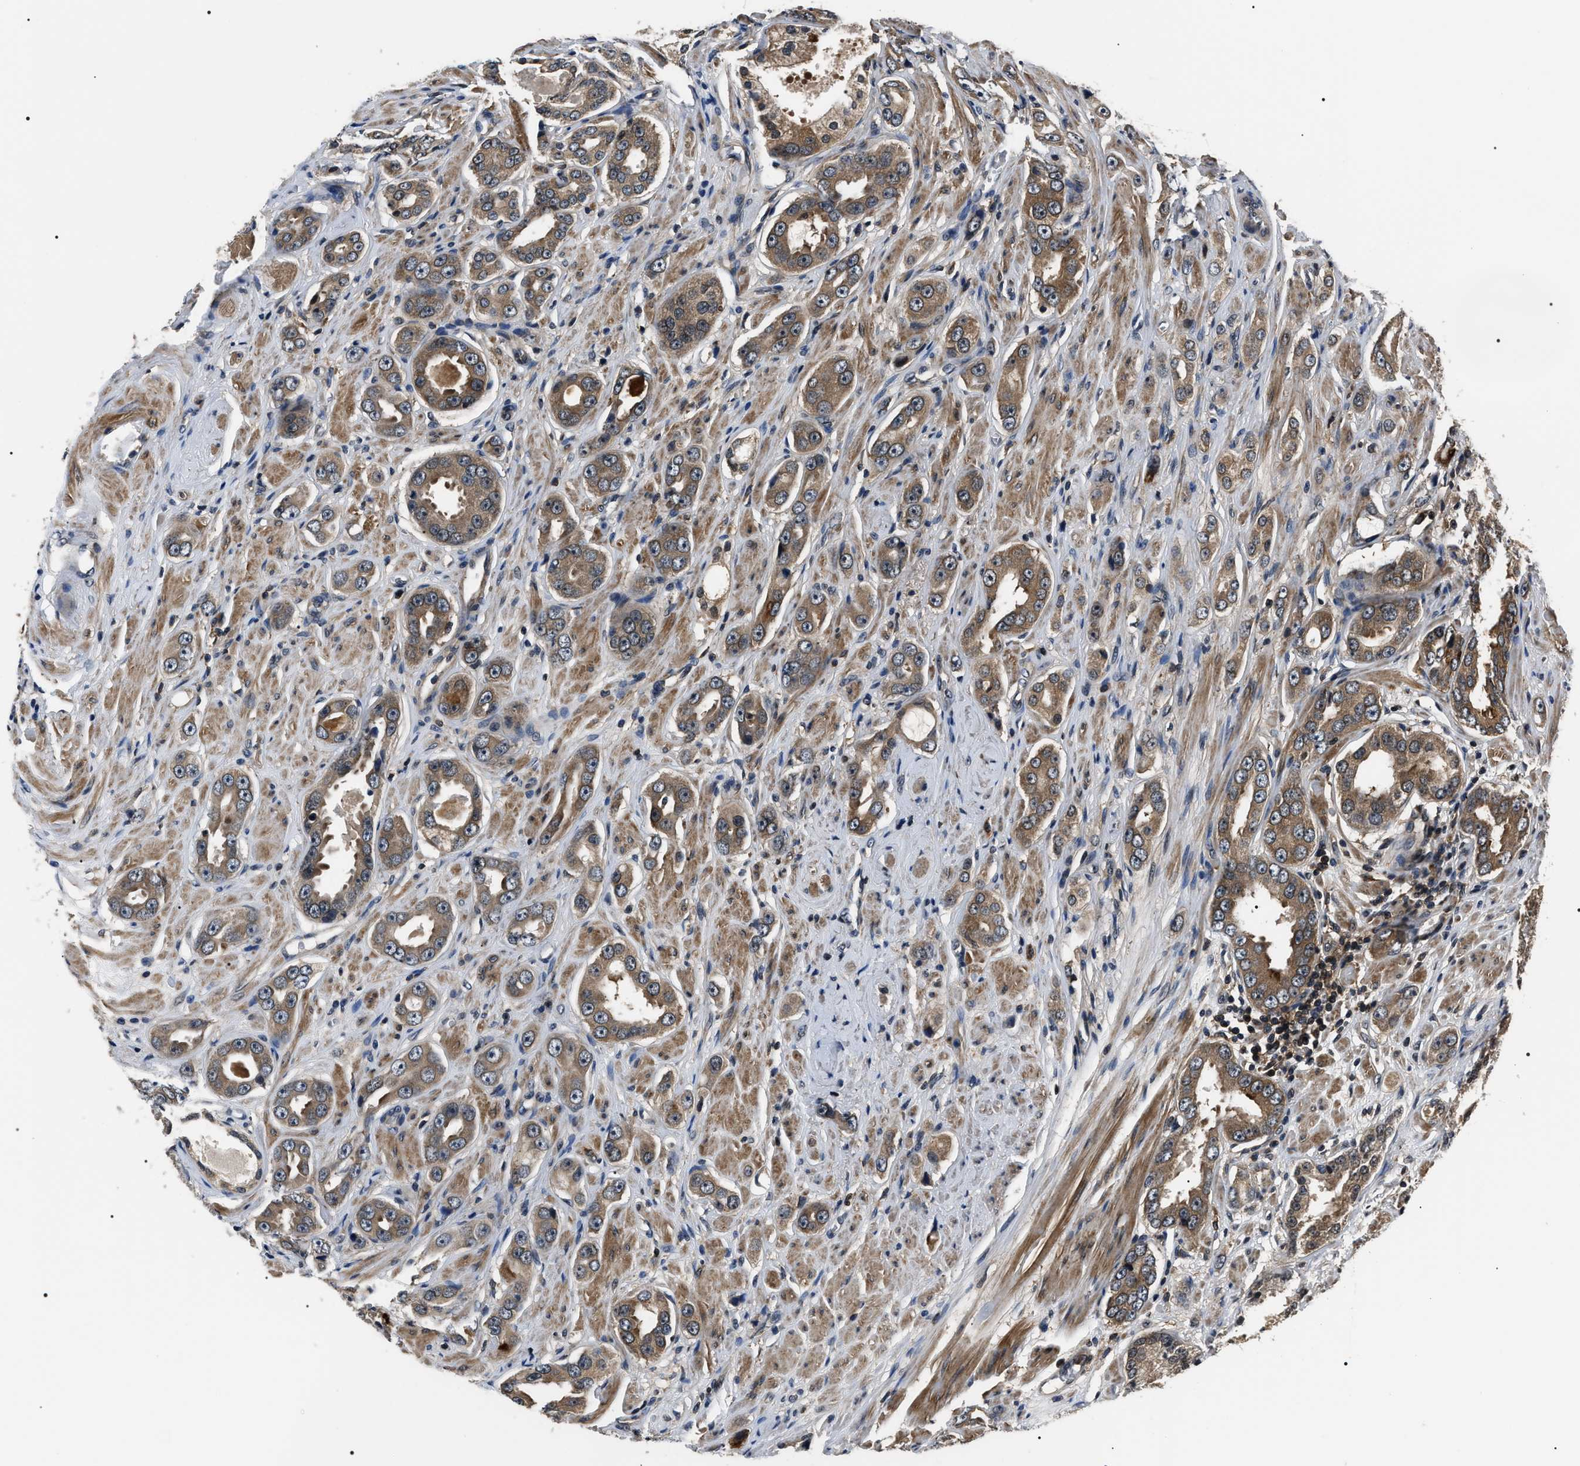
{"staining": {"intensity": "moderate", "quantity": ">75%", "location": "cytoplasmic/membranous"}, "tissue": "prostate cancer", "cell_type": "Tumor cells", "image_type": "cancer", "snomed": [{"axis": "morphology", "description": "Adenocarcinoma, Medium grade"}, {"axis": "topography", "description": "Prostate"}], "caption": "Immunohistochemical staining of medium-grade adenocarcinoma (prostate) reveals medium levels of moderate cytoplasmic/membranous protein positivity in about >75% of tumor cells. (DAB = brown stain, brightfield microscopy at high magnification).", "gene": "SIPA1", "patient": {"sex": "male", "age": 53}}